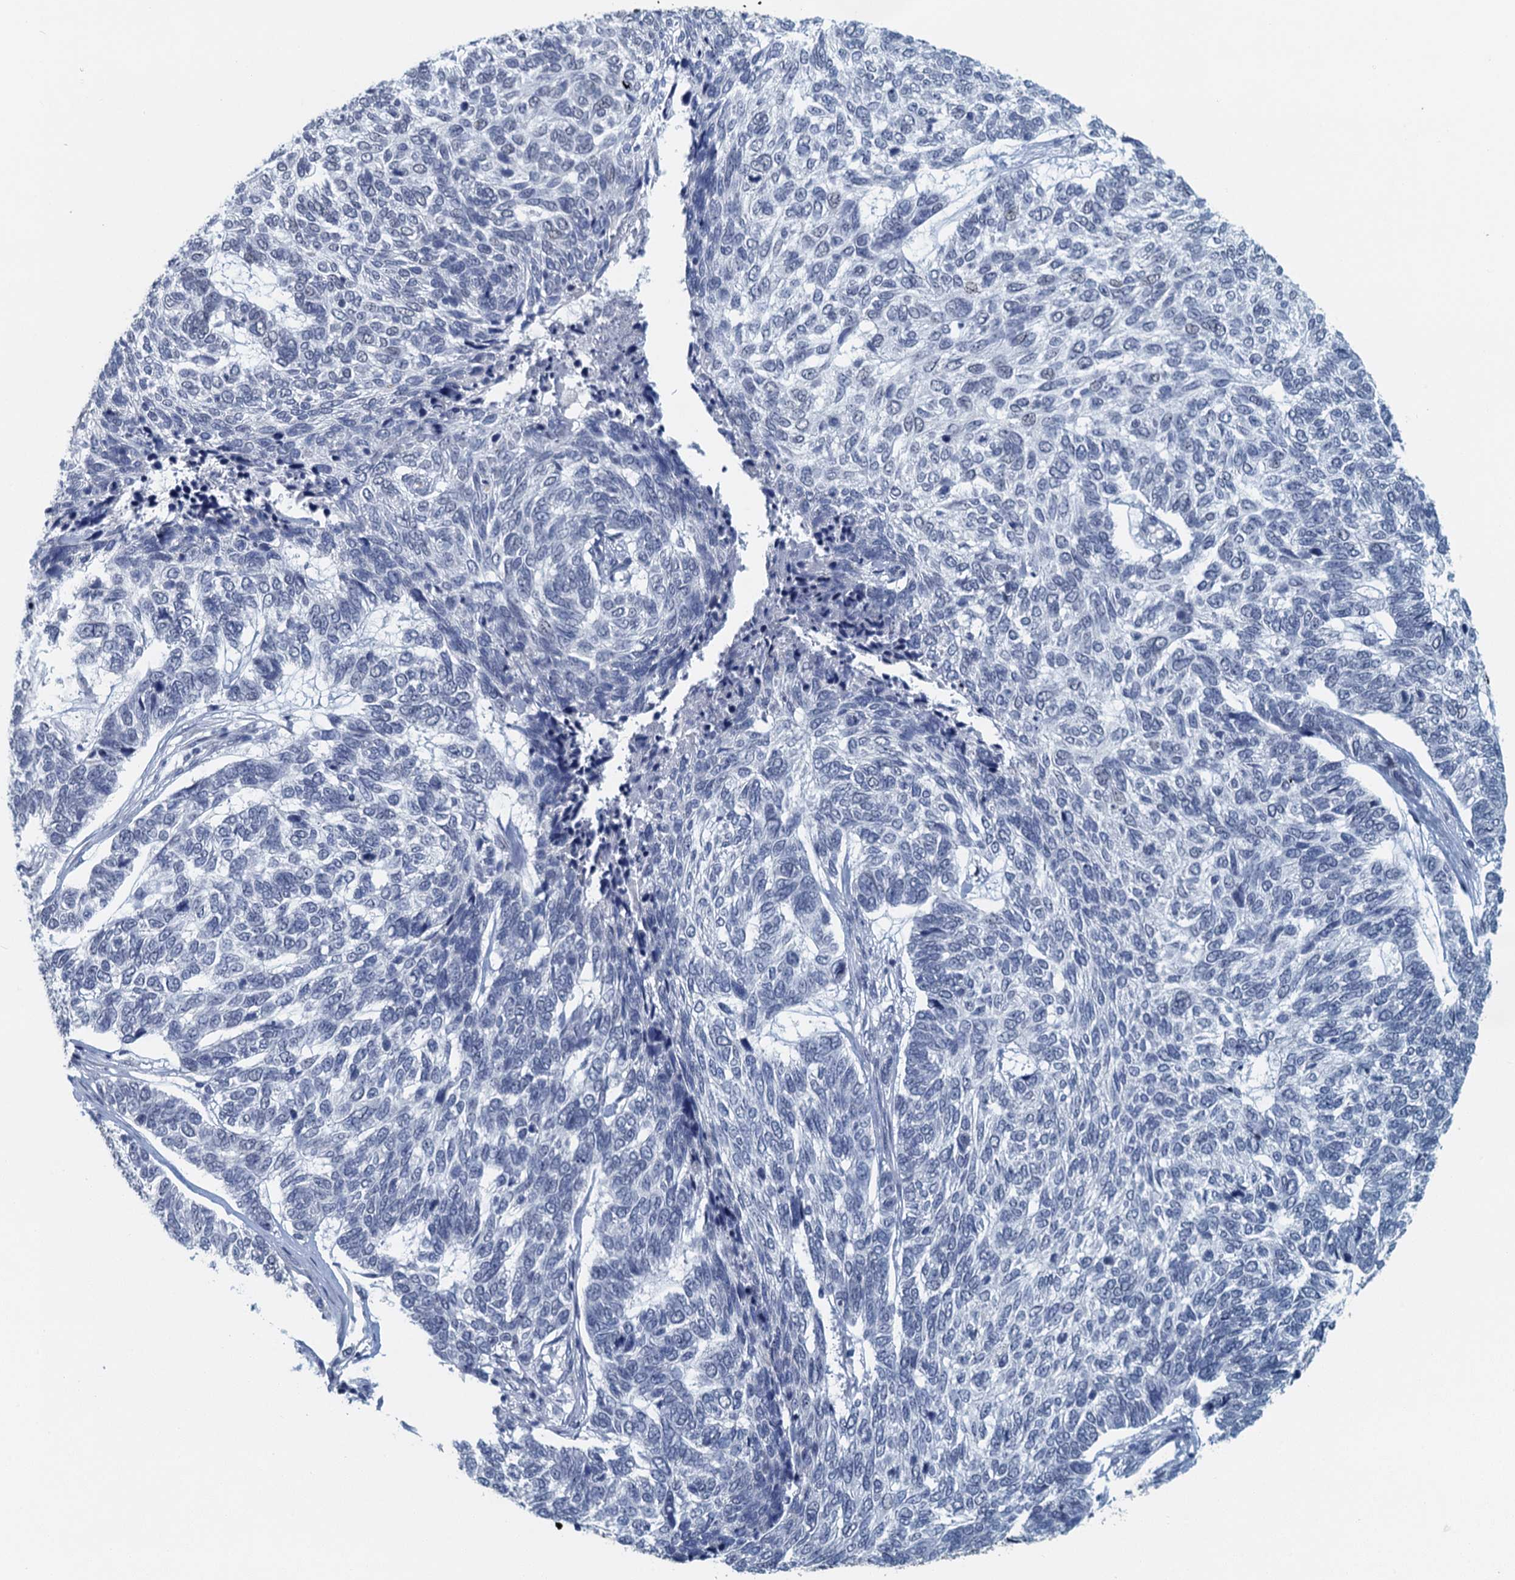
{"staining": {"intensity": "negative", "quantity": "none", "location": "none"}, "tissue": "skin cancer", "cell_type": "Tumor cells", "image_type": "cancer", "snomed": [{"axis": "morphology", "description": "Basal cell carcinoma"}, {"axis": "topography", "description": "Skin"}], "caption": "The IHC image has no significant staining in tumor cells of skin basal cell carcinoma tissue. Brightfield microscopy of immunohistochemistry (IHC) stained with DAB (brown) and hematoxylin (blue), captured at high magnification.", "gene": "TTLL9", "patient": {"sex": "female", "age": 65}}